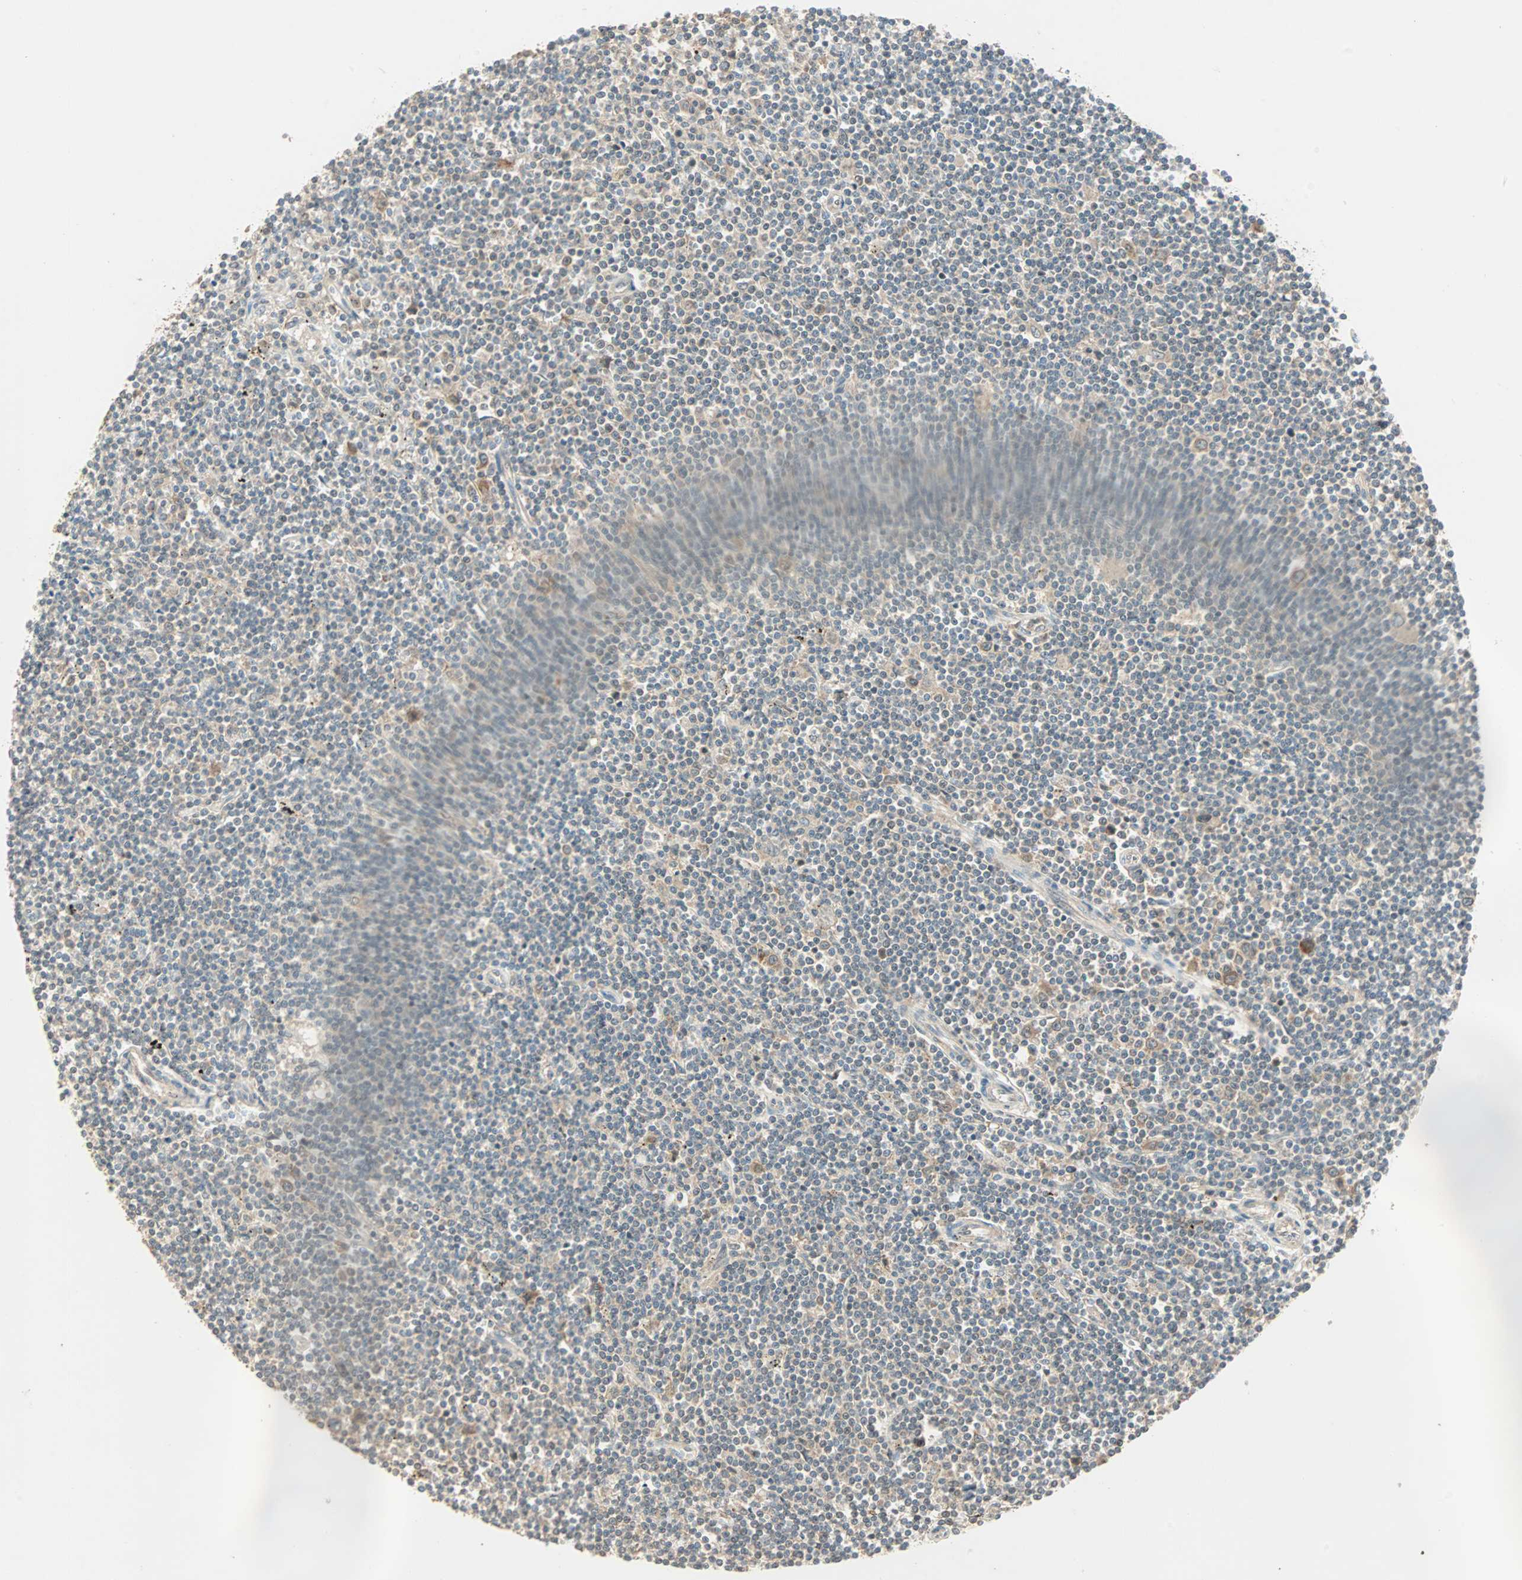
{"staining": {"intensity": "weak", "quantity": "25%-75%", "location": "cytoplasmic/membranous"}, "tissue": "lymphoma", "cell_type": "Tumor cells", "image_type": "cancer", "snomed": [{"axis": "morphology", "description": "Malignant lymphoma, non-Hodgkin's type, Low grade"}, {"axis": "topography", "description": "Spleen"}], "caption": "About 25%-75% of tumor cells in human lymphoma show weak cytoplasmic/membranous protein positivity as visualized by brown immunohistochemical staining.", "gene": "TTF2", "patient": {"sex": "male", "age": 76}}